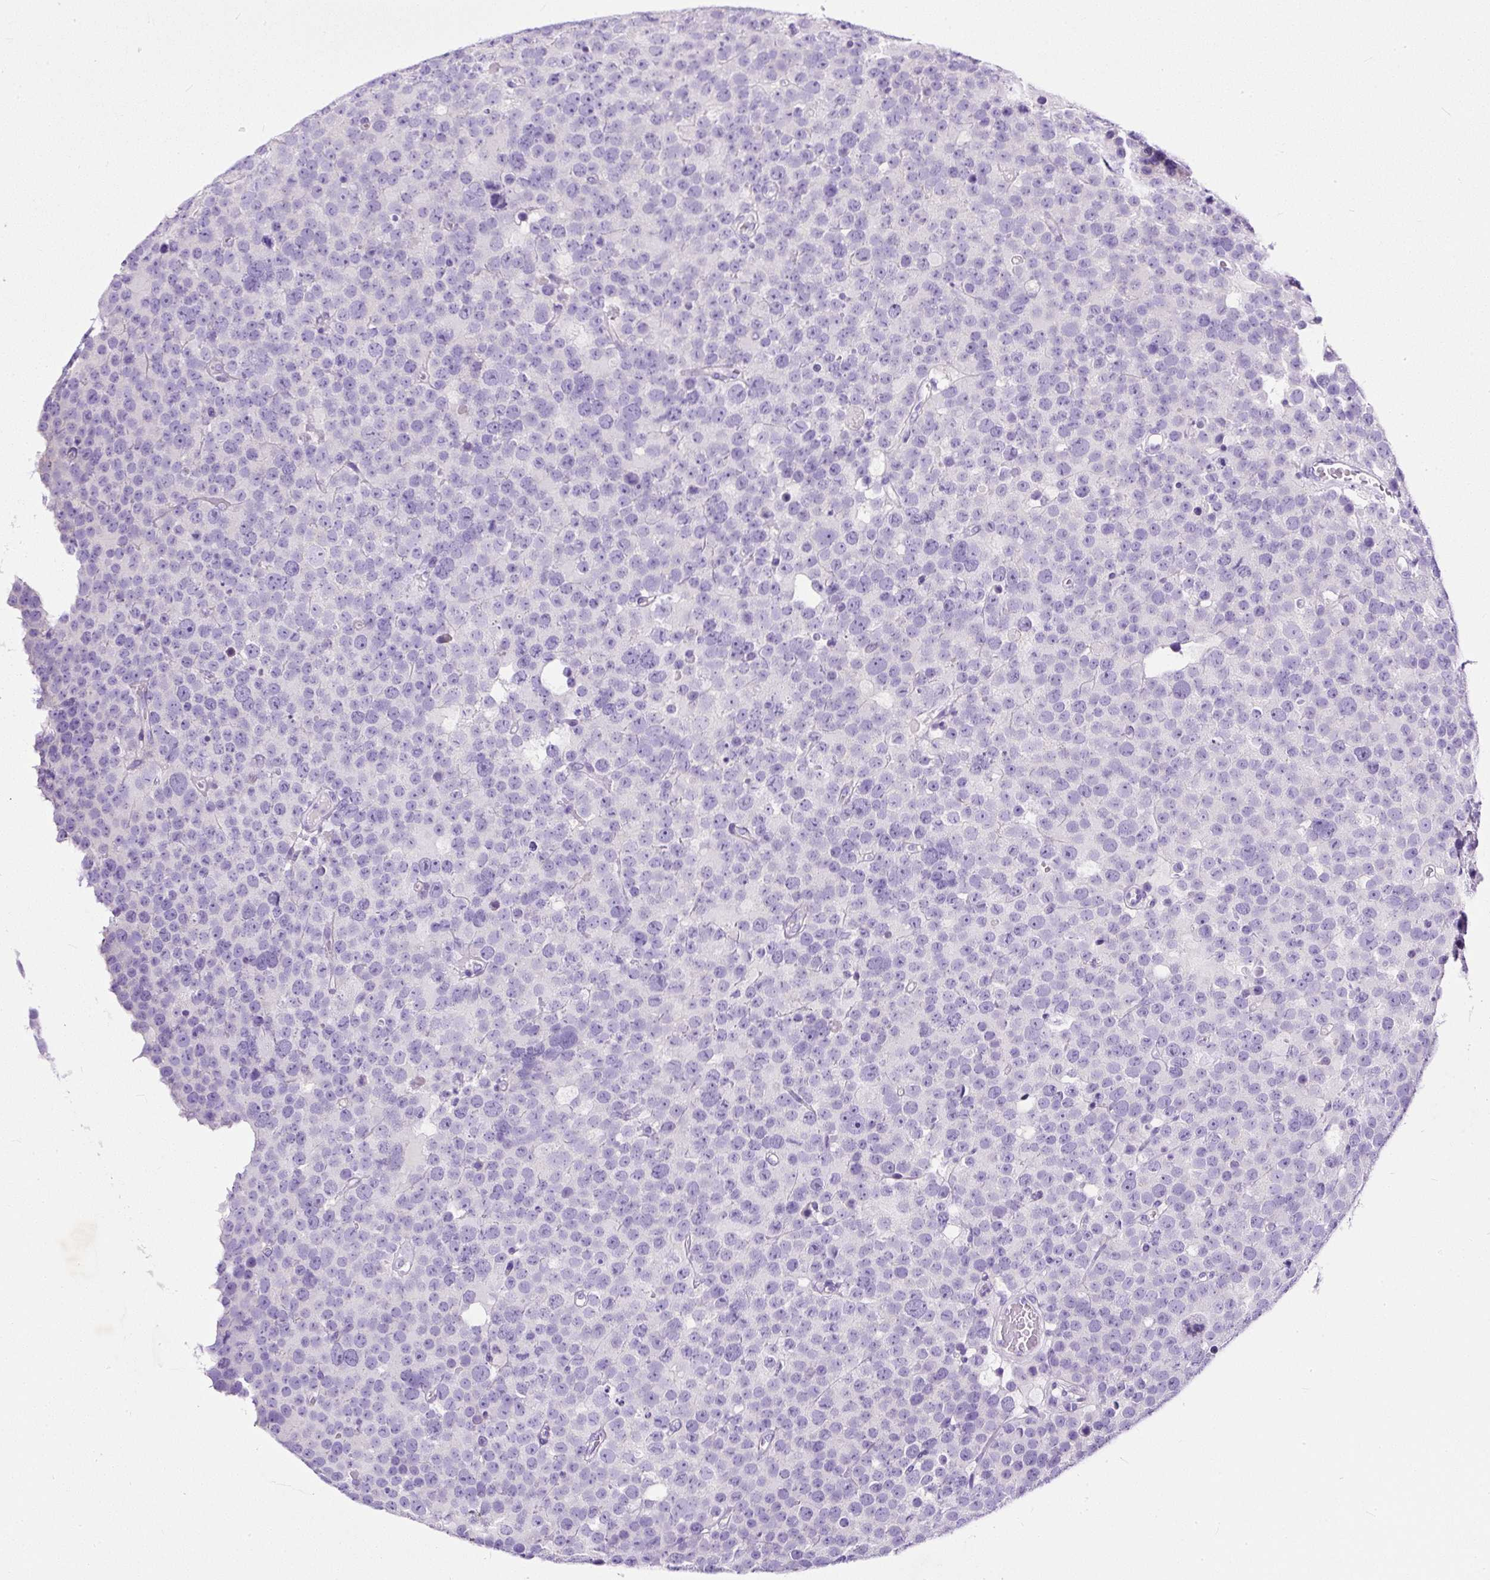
{"staining": {"intensity": "negative", "quantity": "none", "location": "none"}, "tissue": "testis cancer", "cell_type": "Tumor cells", "image_type": "cancer", "snomed": [{"axis": "morphology", "description": "Seminoma, NOS"}, {"axis": "topography", "description": "Testis"}], "caption": "Histopathology image shows no protein staining in tumor cells of testis seminoma tissue.", "gene": "STOX2", "patient": {"sex": "male", "age": 71}}